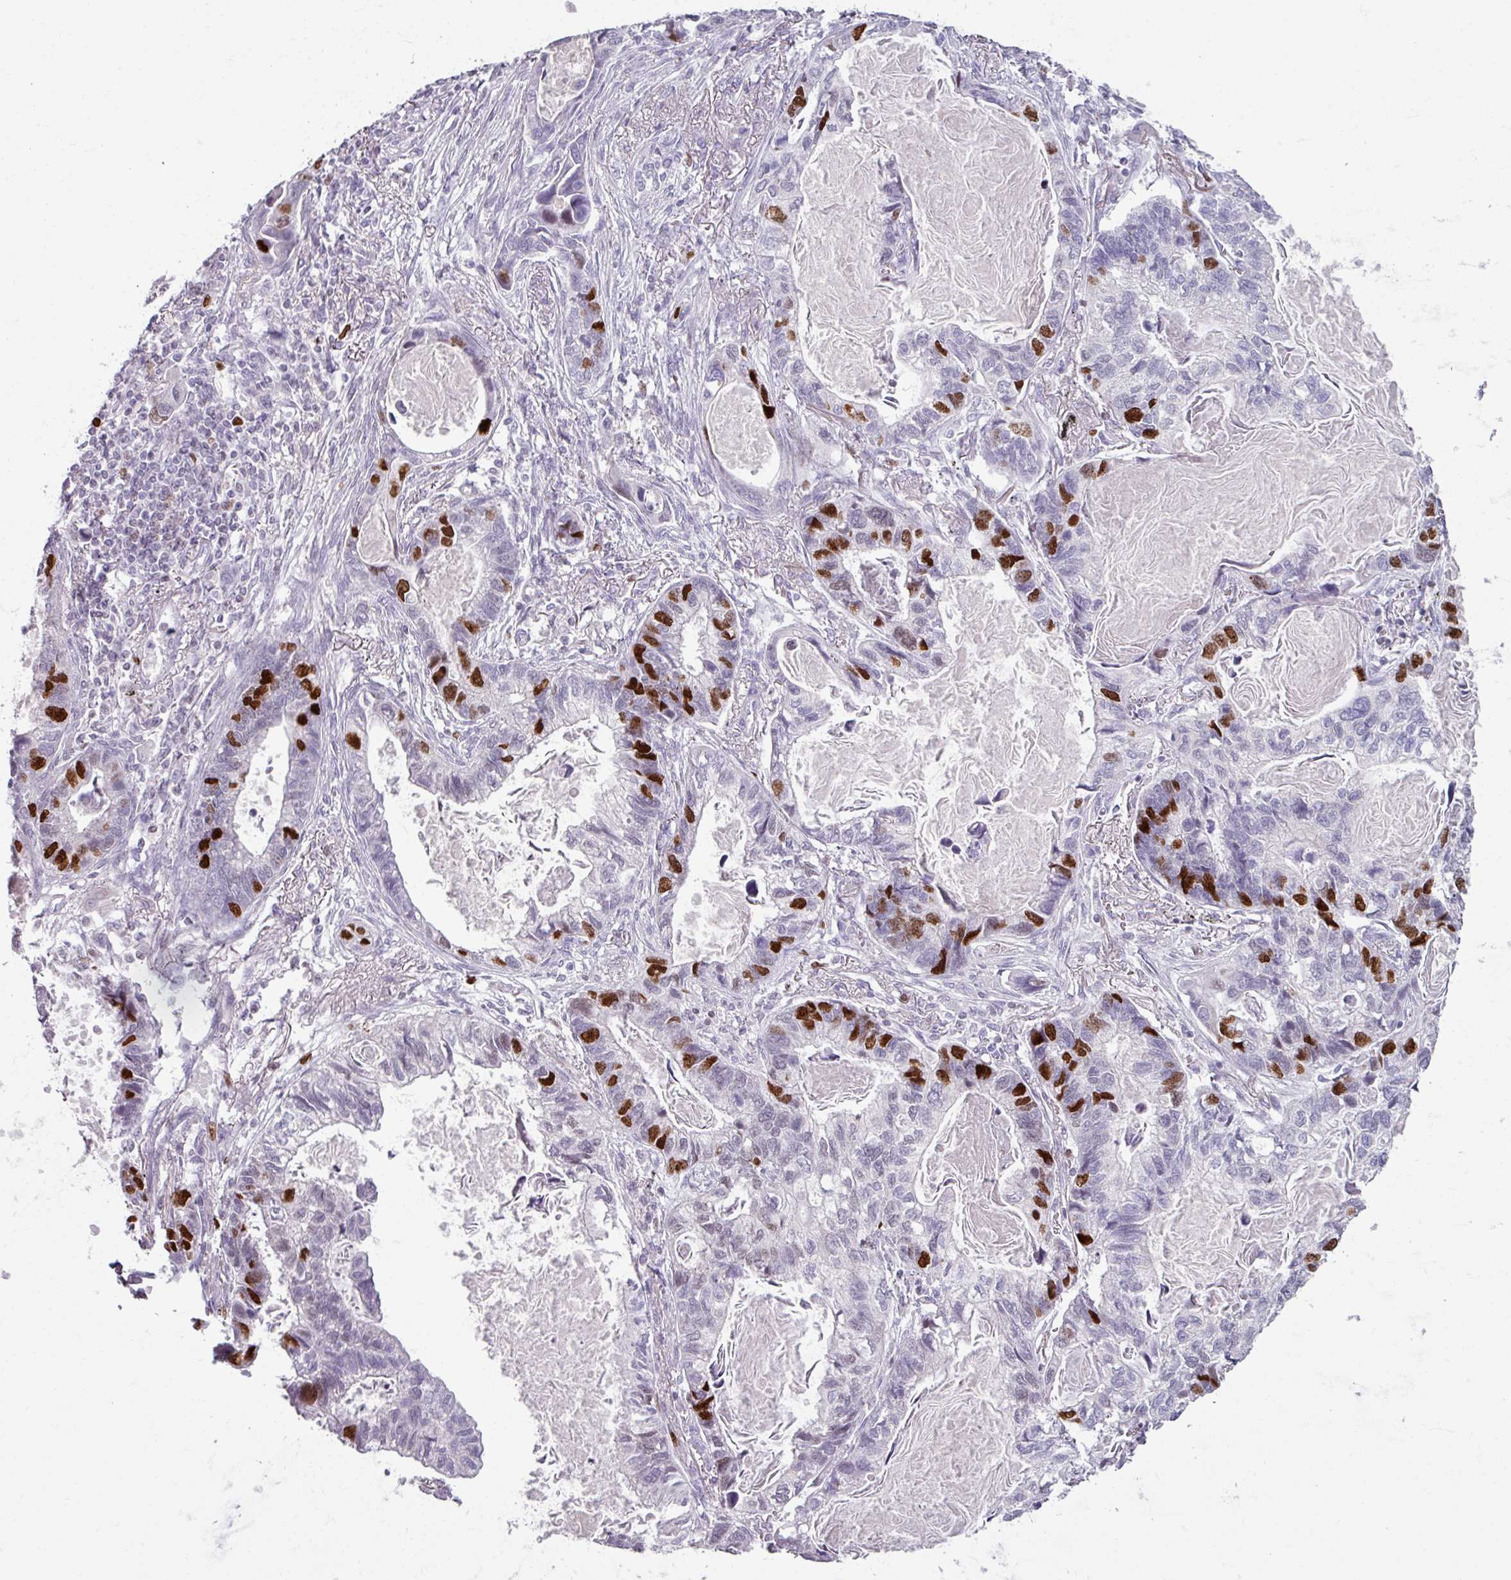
{"staining": {"intensity": "strong", "quantity": "<25%", "location": "nuclear"}, "tissue": "lung cancer", "cell_type": "Tumor cells", "image_type": "cancer", "snomed": [{"axis": "morphology", "description": "Adenocarcinoma, NOS"}, {"axis": "topography", "description": "Lung"}], "caption": "Strong nuclear protein expression is seen in approximately <25% of tumor cells in lung cancer (adenocarcinoma). (DAB = brown stain, brightfield microscopy at high magnification).", "gene": "ATAD2", "patient": {"sex": "male", "age": 67}}